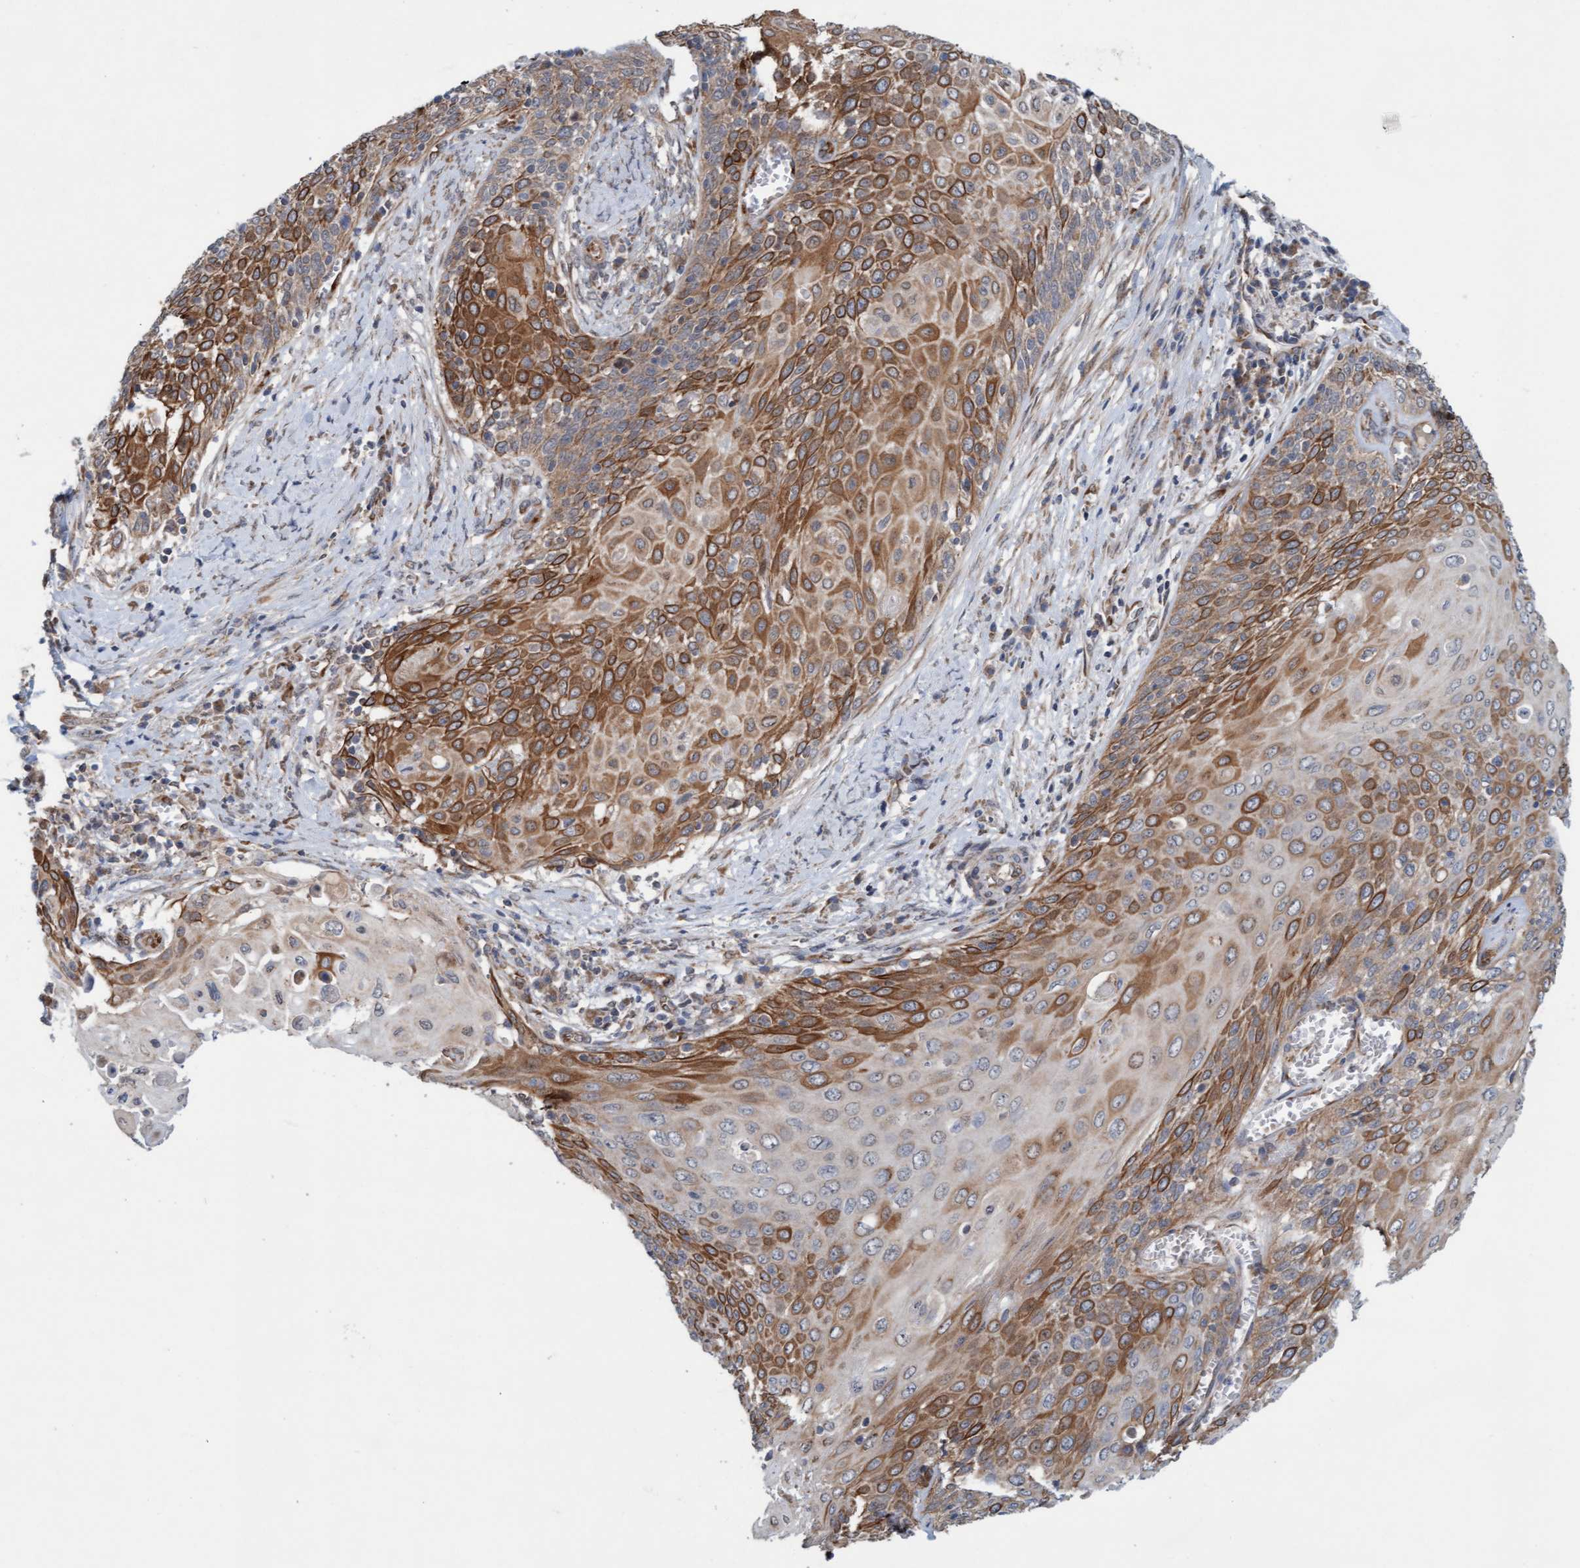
{"staining": {"intensity": "strong", "quantity": "25%-75%", "location": "cytoplasmic/membranous"}, "tissue": "cervical cancer", "cell_type": "Tumor cells", "image_type": "cancer", "snomed": [{"axis": "morphology", "description": "Squamous cell carcinoma, NOS"}, {"axis": "topography", "description": "Cervix"}], "caption": "Protein expression by IHC displays strong cytoplasmic/membranous staining in about 25%-75% of tumor cells in cervical squamous cell carcinoma. (DAB (3,3'-diaminobenzidine) = brown stain, brightfield microscopy at high magnification).", "gene": "ZNF566", "patient": {"sex": "female", "age": 39}}